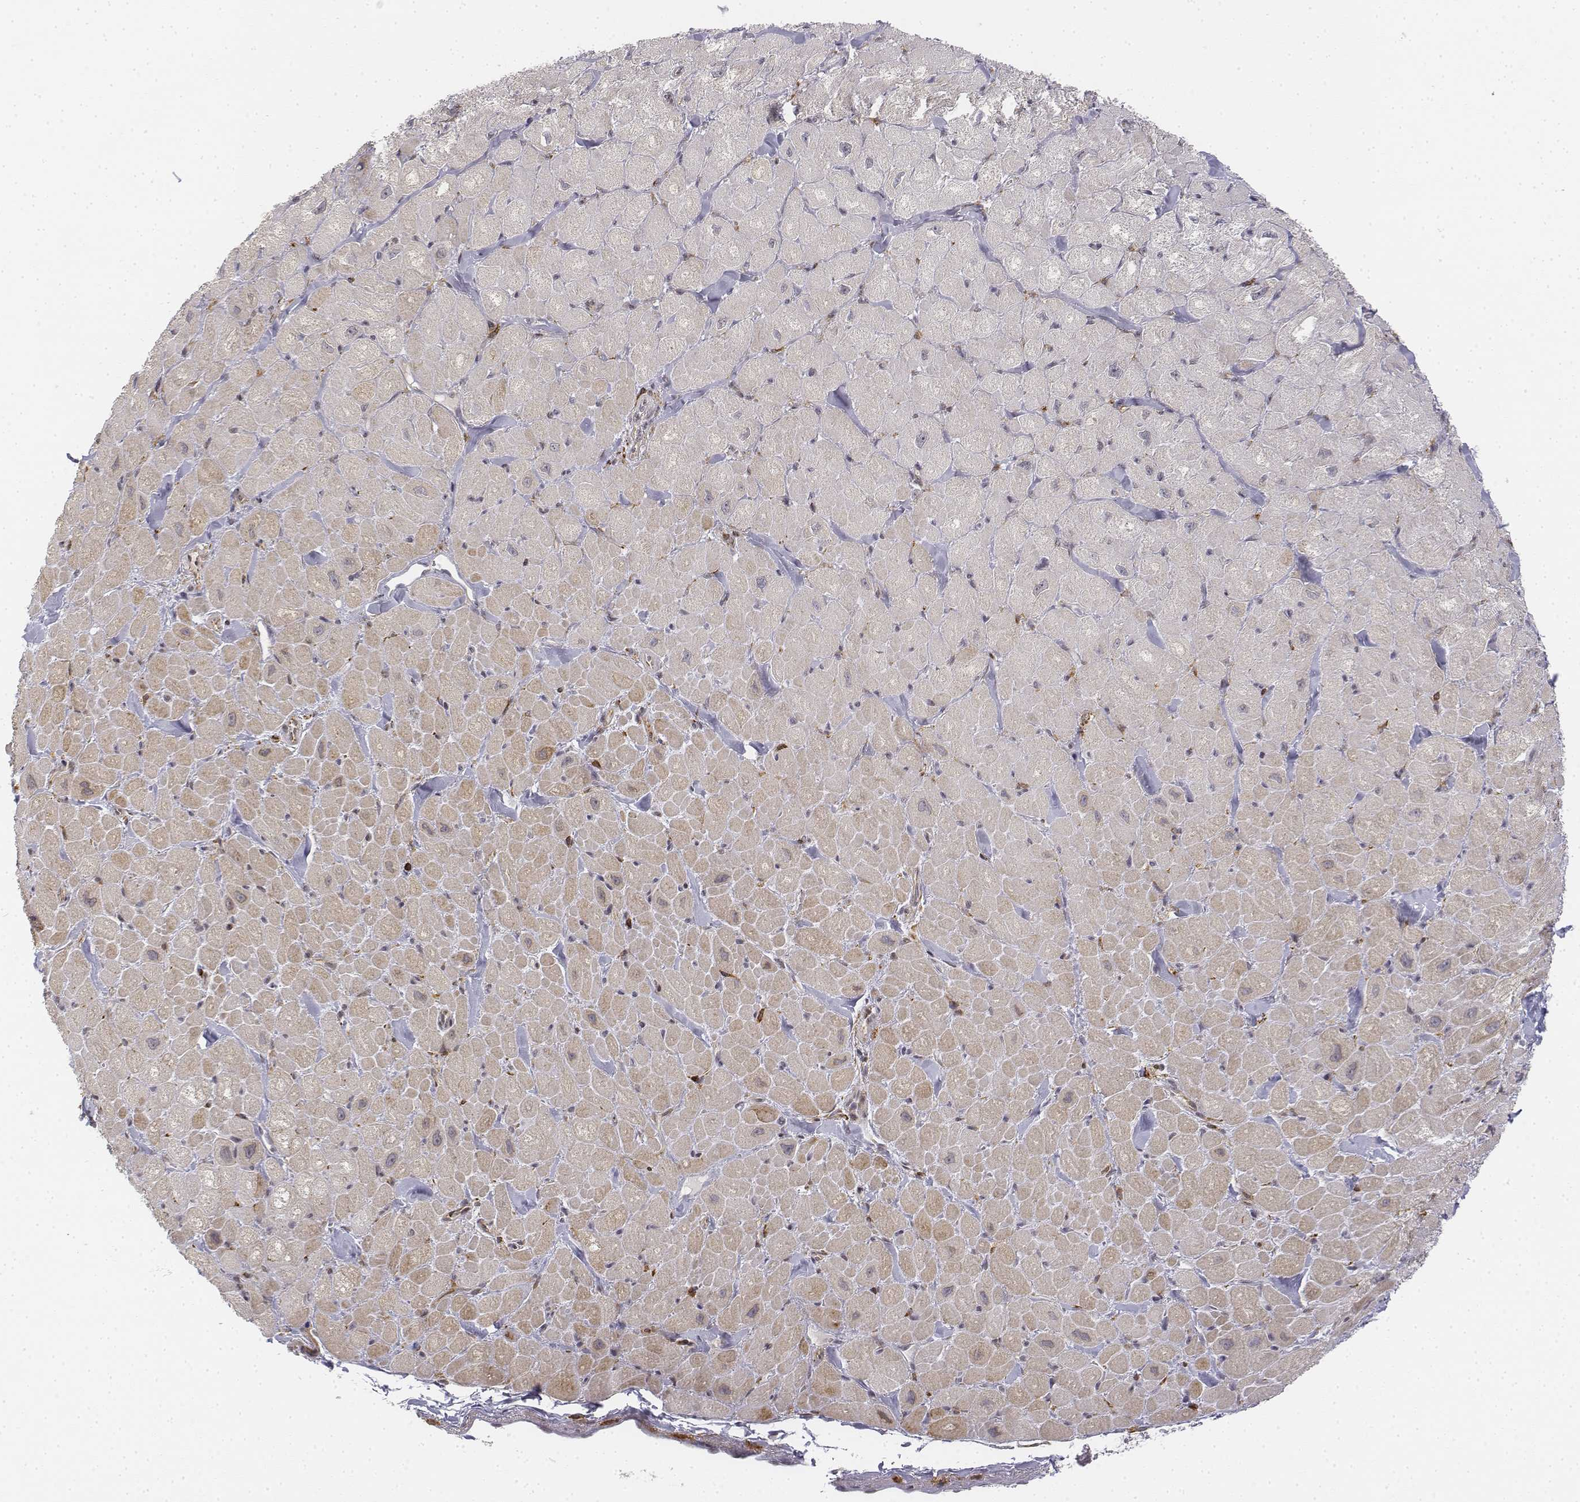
{"staining": {"intensity": "weak", "quantity": "25%-75%", "location": "cytoplasmic/membranous"}, "tissue": "heart muscle", "cell_type": "Cardiomyocytes", "image_type": "normal", "snomed": [{"axis": "morphology", "description": "Normal tissue, NOS"}, {"axis": "topography", "description": "Heart"}], "caption": "Protein analysis of unremarkable heart muscle shows weak cytoplasmic/membranous positivity in approximately 25%-75% of cardiomyocytes.", "gene": "CD14", "patient": {"sex": "male", "age": 60}}